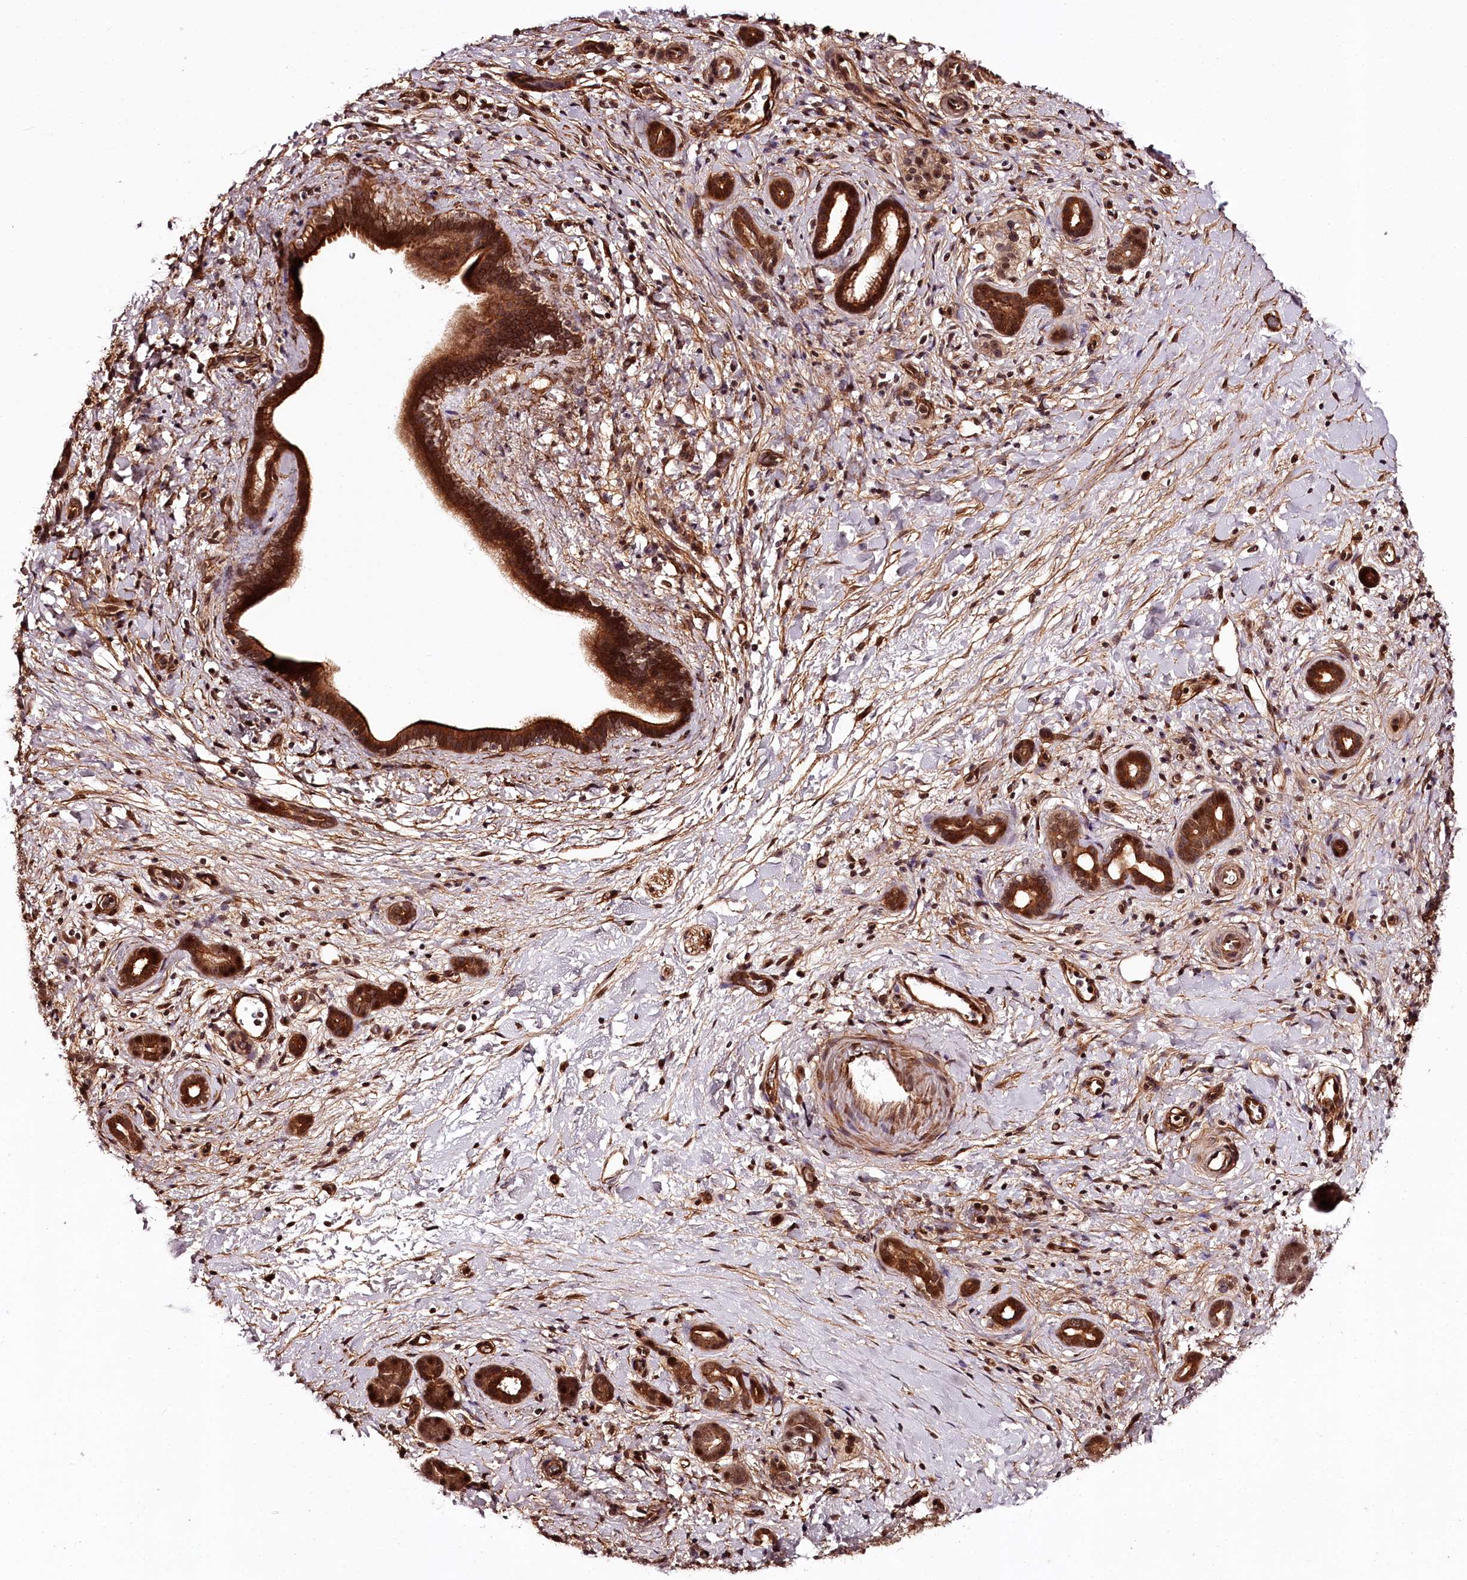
{"staining": {"intensity": "strong", "quantity": ">75%", "location": "cytoplasmic/membranous,nuclear"}, "tissue": "pancreatic cancer", "cell_type": "Tumor cells", "image_type": "cancer", "snomed": [{"axis": "morphology", "description": "Normal tissue, NOS"}, {"axis": "morphology", "description": "Adenocarcinoma, NOS"}, {"axis": "topography", "description": "Pancreas"}, {"axis": "topography", "description": "Peripheral nerve tissue"}], "caption": "A photomicrograph of human pancreatic adenocarcinoma stained for a protein shows strong cytoplasmic/membranous and nuclear brown staining in tumor cells.", "gene": "TTC33", "patient": {"sex": "female", "age": 77}}